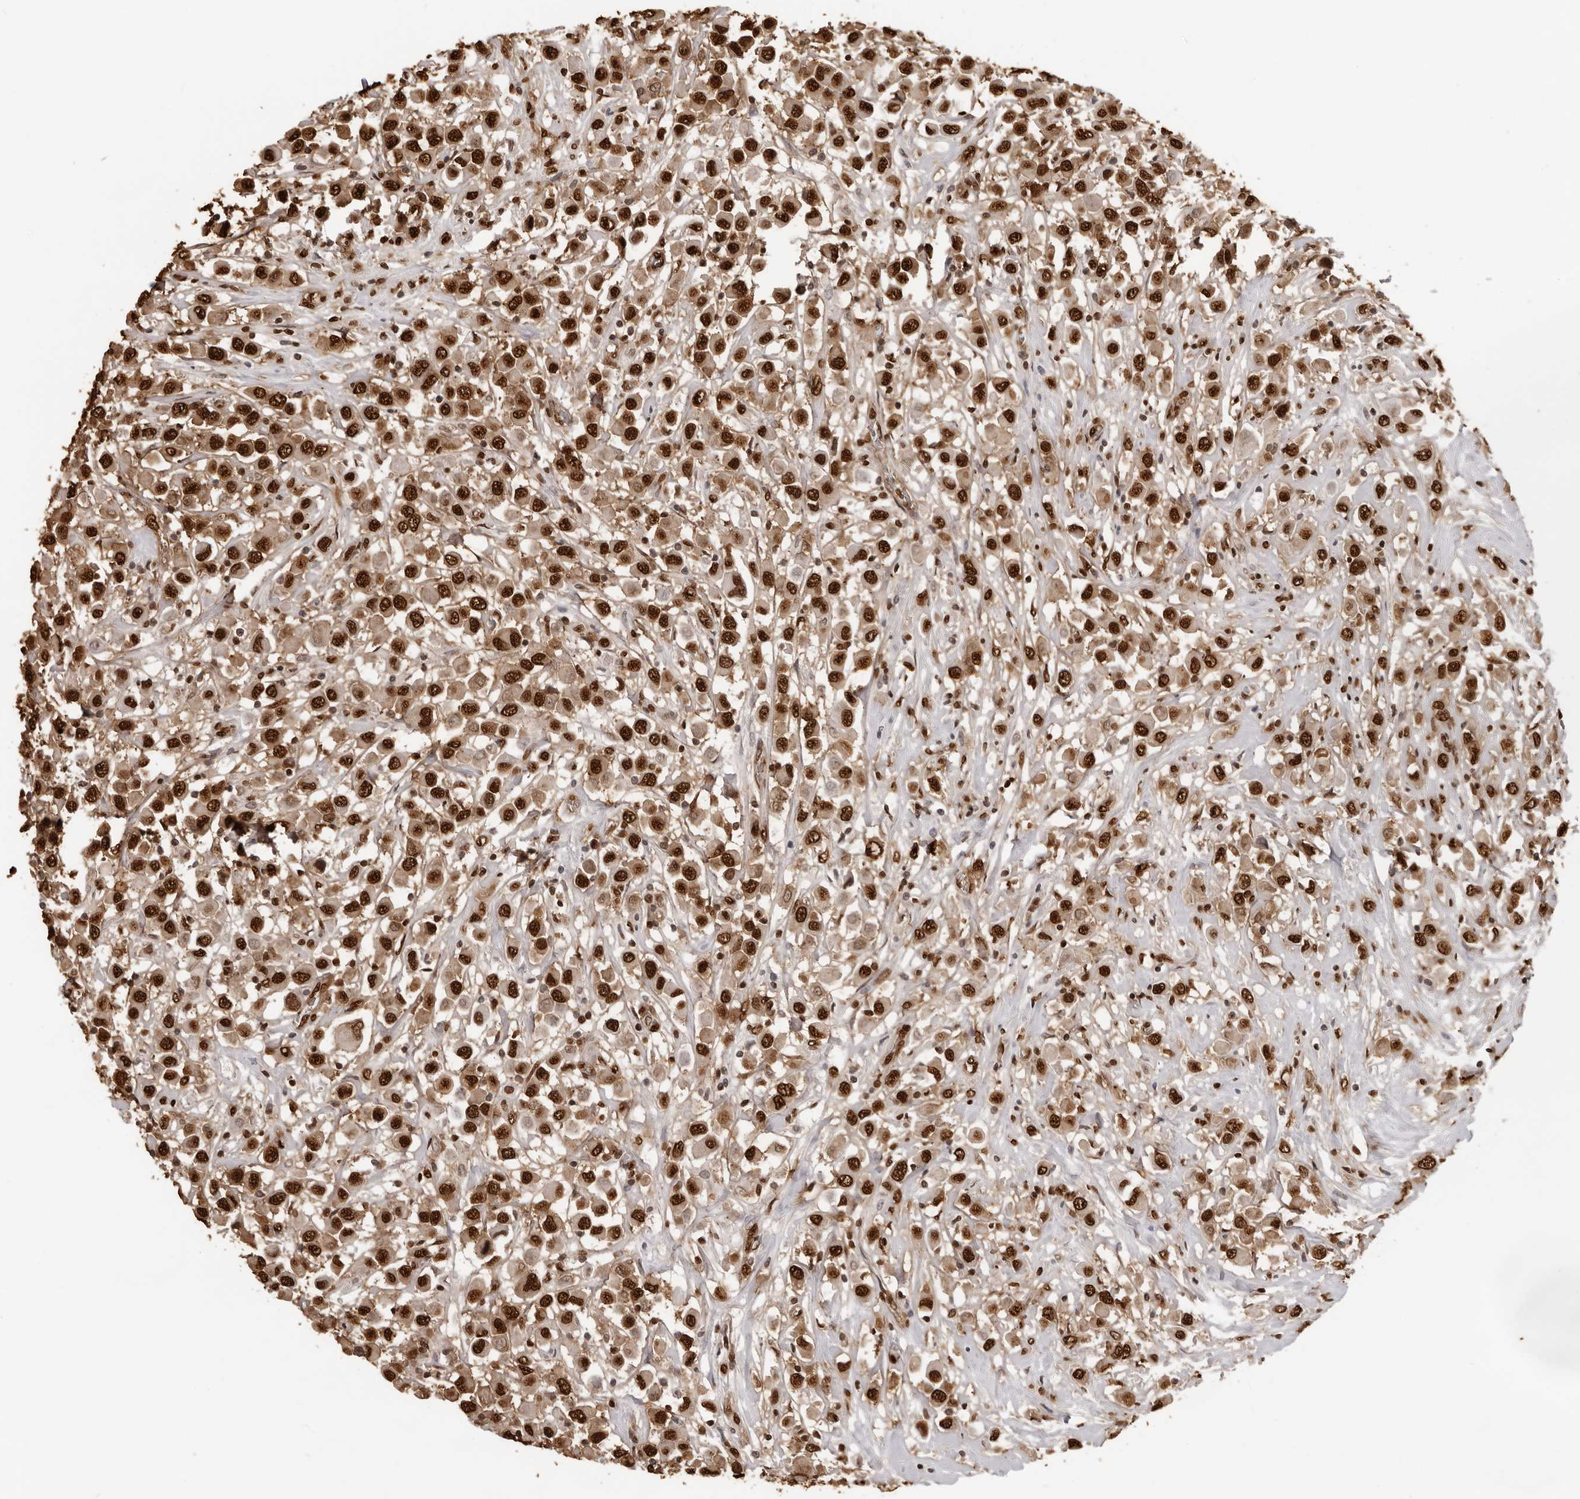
{"staining": {"intensity": "strong", "quantity": ">75%", "location": "nuclear"}, "tissue": "breast cancer", "cell_type": "Tumor cells", "image_type": "cancer", "snomed": [{"axis": "morphology", "description": "Duct carcinoma"}, {"axis": "topography", "description": "Breast"}], "caption": "About >75% of tumor cells in human intraductal carcinoma (breast) show strong nuclear protein positivity as visualized by brown immunohistochemical staining.", "gene": "ZFP91", "patient": {"sex": "female", "age": 61}}